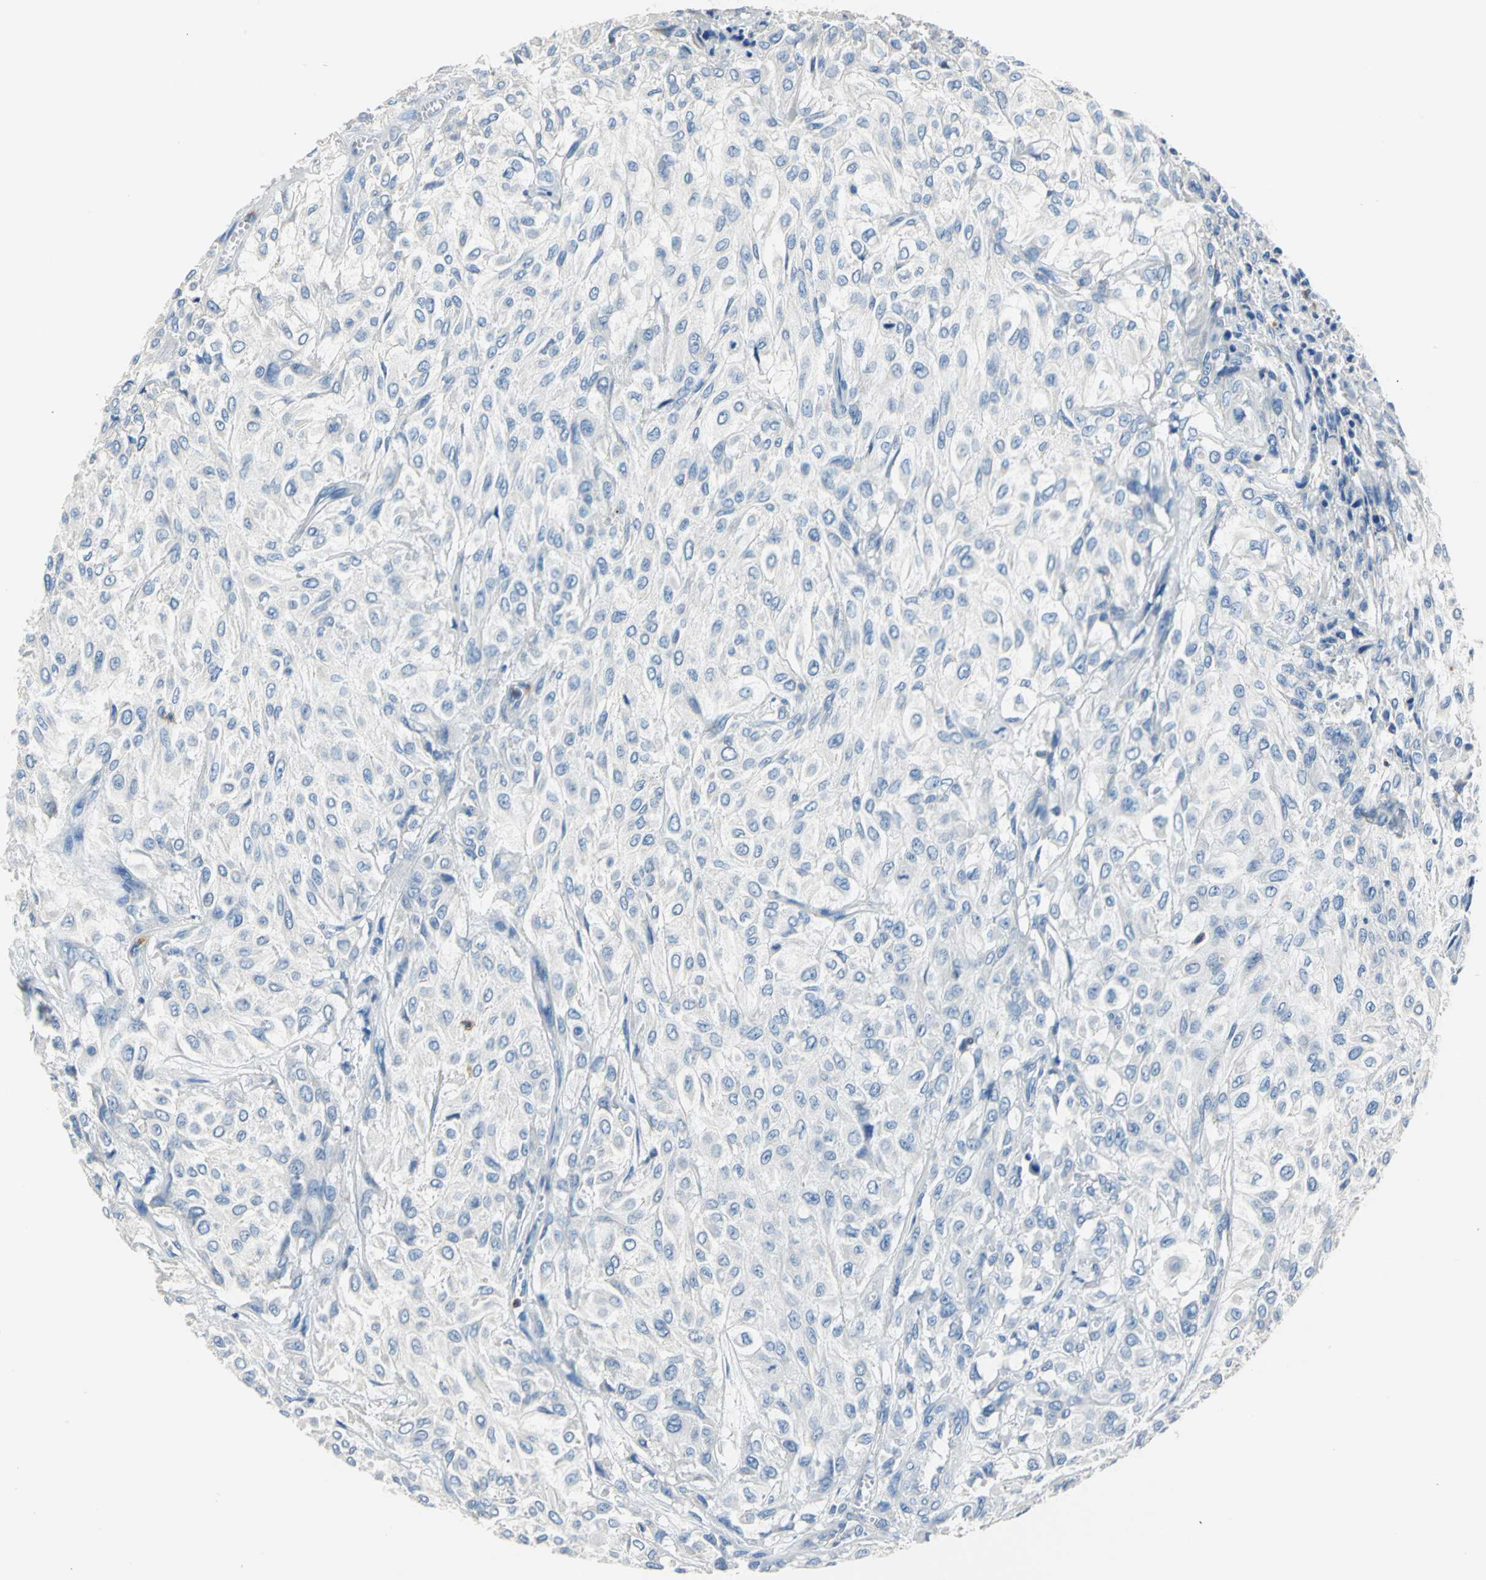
{"staining": {"intensity": "negative", "quantity": "none", "location": "none"}, "tissue": "urothelial cancer", "cell_type": "Tumor cells", "image_type": "cancer", "snomed": [{"axis": "morphology", "description": "Urothelial carcinoma, High grade"}, {"axis": "topography", "description": "Urinary bladder"}], "caption": "Immunohistochemistry (IHC) of human urothelial cancer exhibits no positivity in tumor cells.", "gene": "SEPTIN6", "patient": {"sex": "male", "age": 57}}